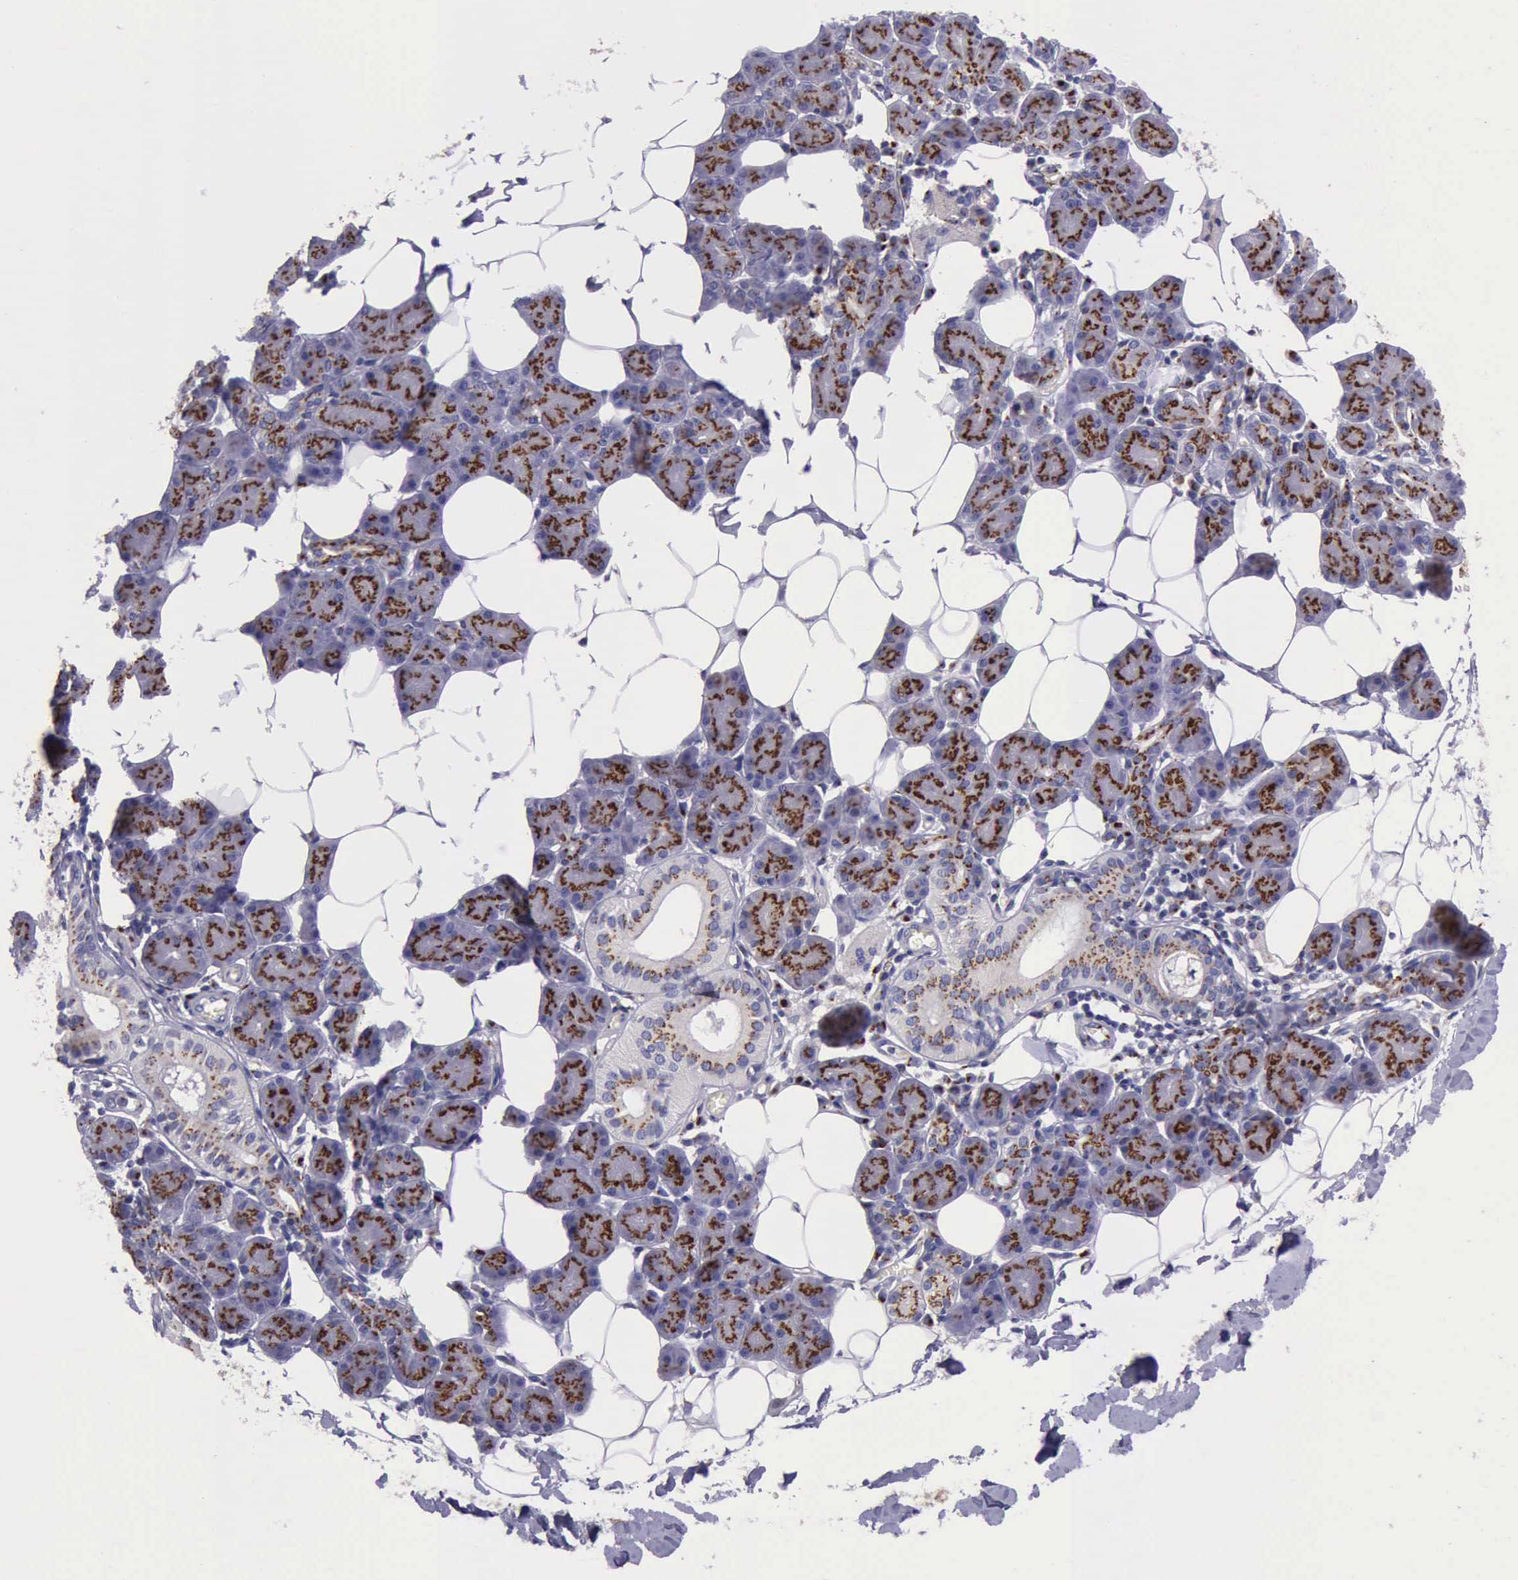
{"staining": {"intensity": "strong", "quantity": ">75%", "location": "cytoplasmic/membranous"}, "tissue": "salivary gland", "cell_type": "Glandular cells", "image_type": "normal", "snomed": [{"axis": "morphology", "description": "Normal tissue, NOS"}, {"axis": "morphology", "description": "Adenoma, NOS"}, {"axis": "topography", "description": "Salivary gland"}], "caption": "DAB (3,3'-diaminobenzidine) immunohistochemical staining of benign human salivary gland shows strong cytoplasmic/membranous protein staining in approximately >75% of glandular cells. The staining was performed using DAB to visualize the protein expression in brown, while the nuclei were stained in blue with hematoxylin (Magnification: 20x).", "gene": "GOLGA5", "patient": {"sex": "female", "age": 32}}